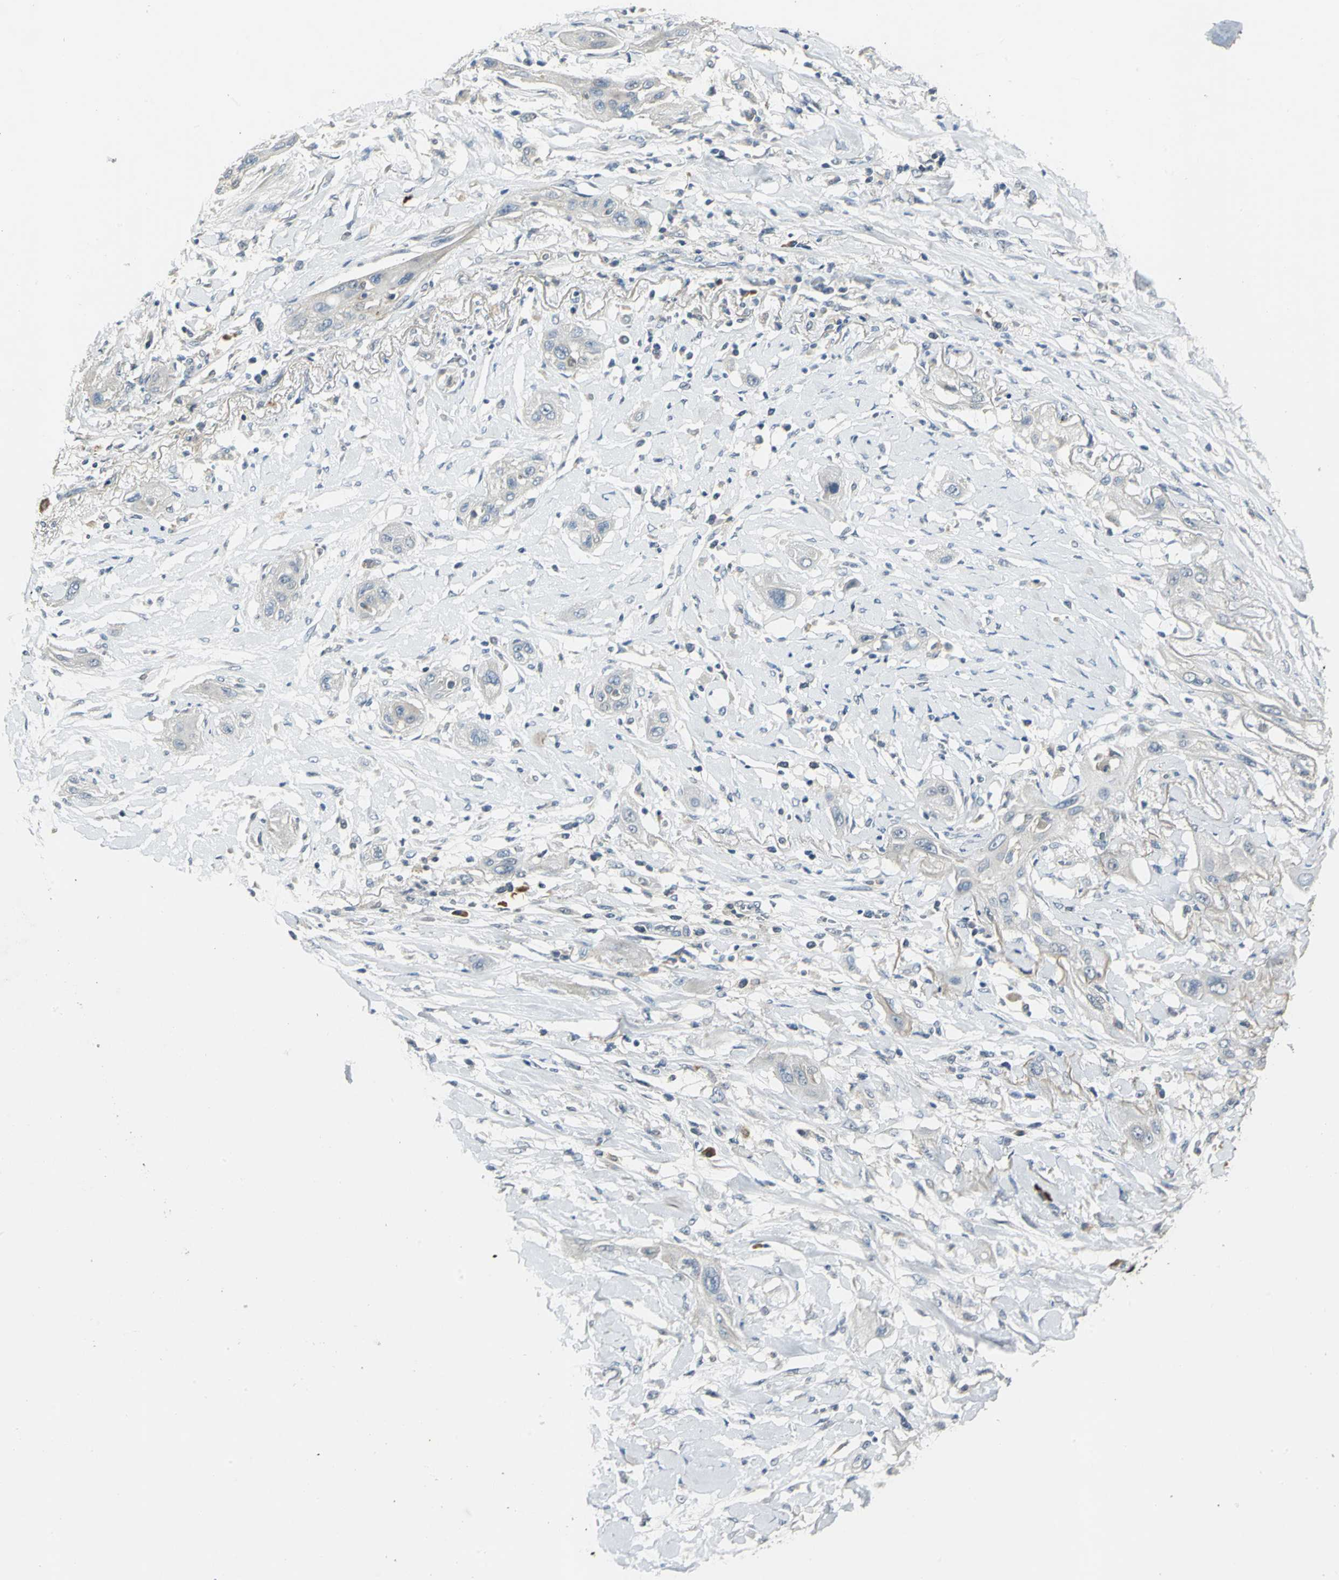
{"staining": {"intensity": "negative", "quantity": "none", "location": "none"}, "tissue": "lung cancer", "cell_type": "Tumor cells", "image_type": "cancer", "snomed": [{"axis": "morphology", "description": "Squamous cell carcinoma, NOS"}, {"axis": "topography", "description": "Lung"}], "caption": "High magnification brightfield microscopy of lung squamous cell carcinoma stained with DAB (3,3'-diaminobenzidine) (brown) and counterstained with hematoxylin (blue): tumor cells show no significant expression.", "gene": "PROC", "patient": {"sex": "female", "age": 47}}